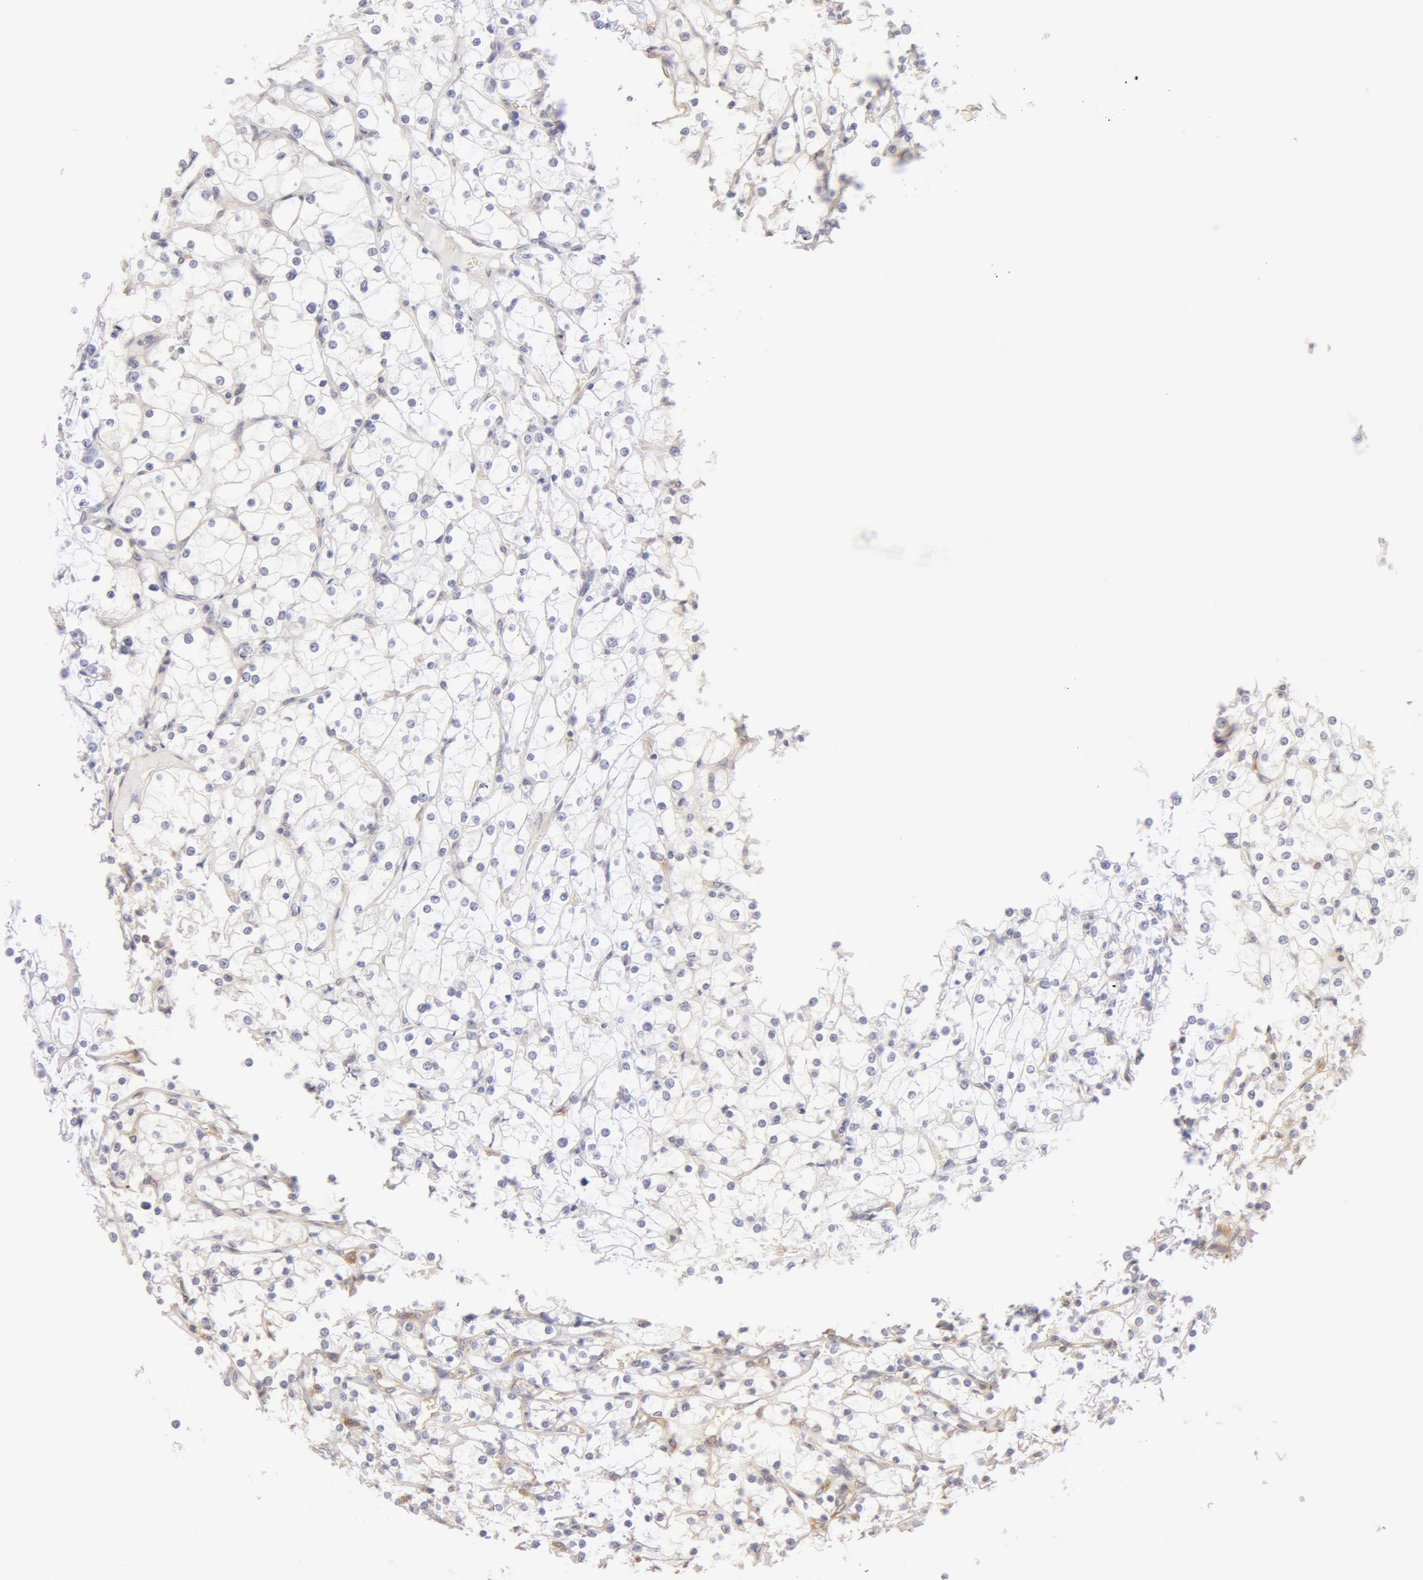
{"staining": {"intensity": "negative", "quantity": "none", "location": "none"}, "tissue": "renal cancer", "cell_type": "Tumor cells", "image_type": "cancer", "snomed": [{"axis": "morphology", "description": "Adenocarcinoma, NOS"}, {"axis": "topography", "description": "Kidney"}], "caption": "Immunohistochemistry of human adenocarcinoma (renal) shows no staining in tumor cells.", "gene": "DDX3Y", "patient": {"sex": "female", "age": 73}}